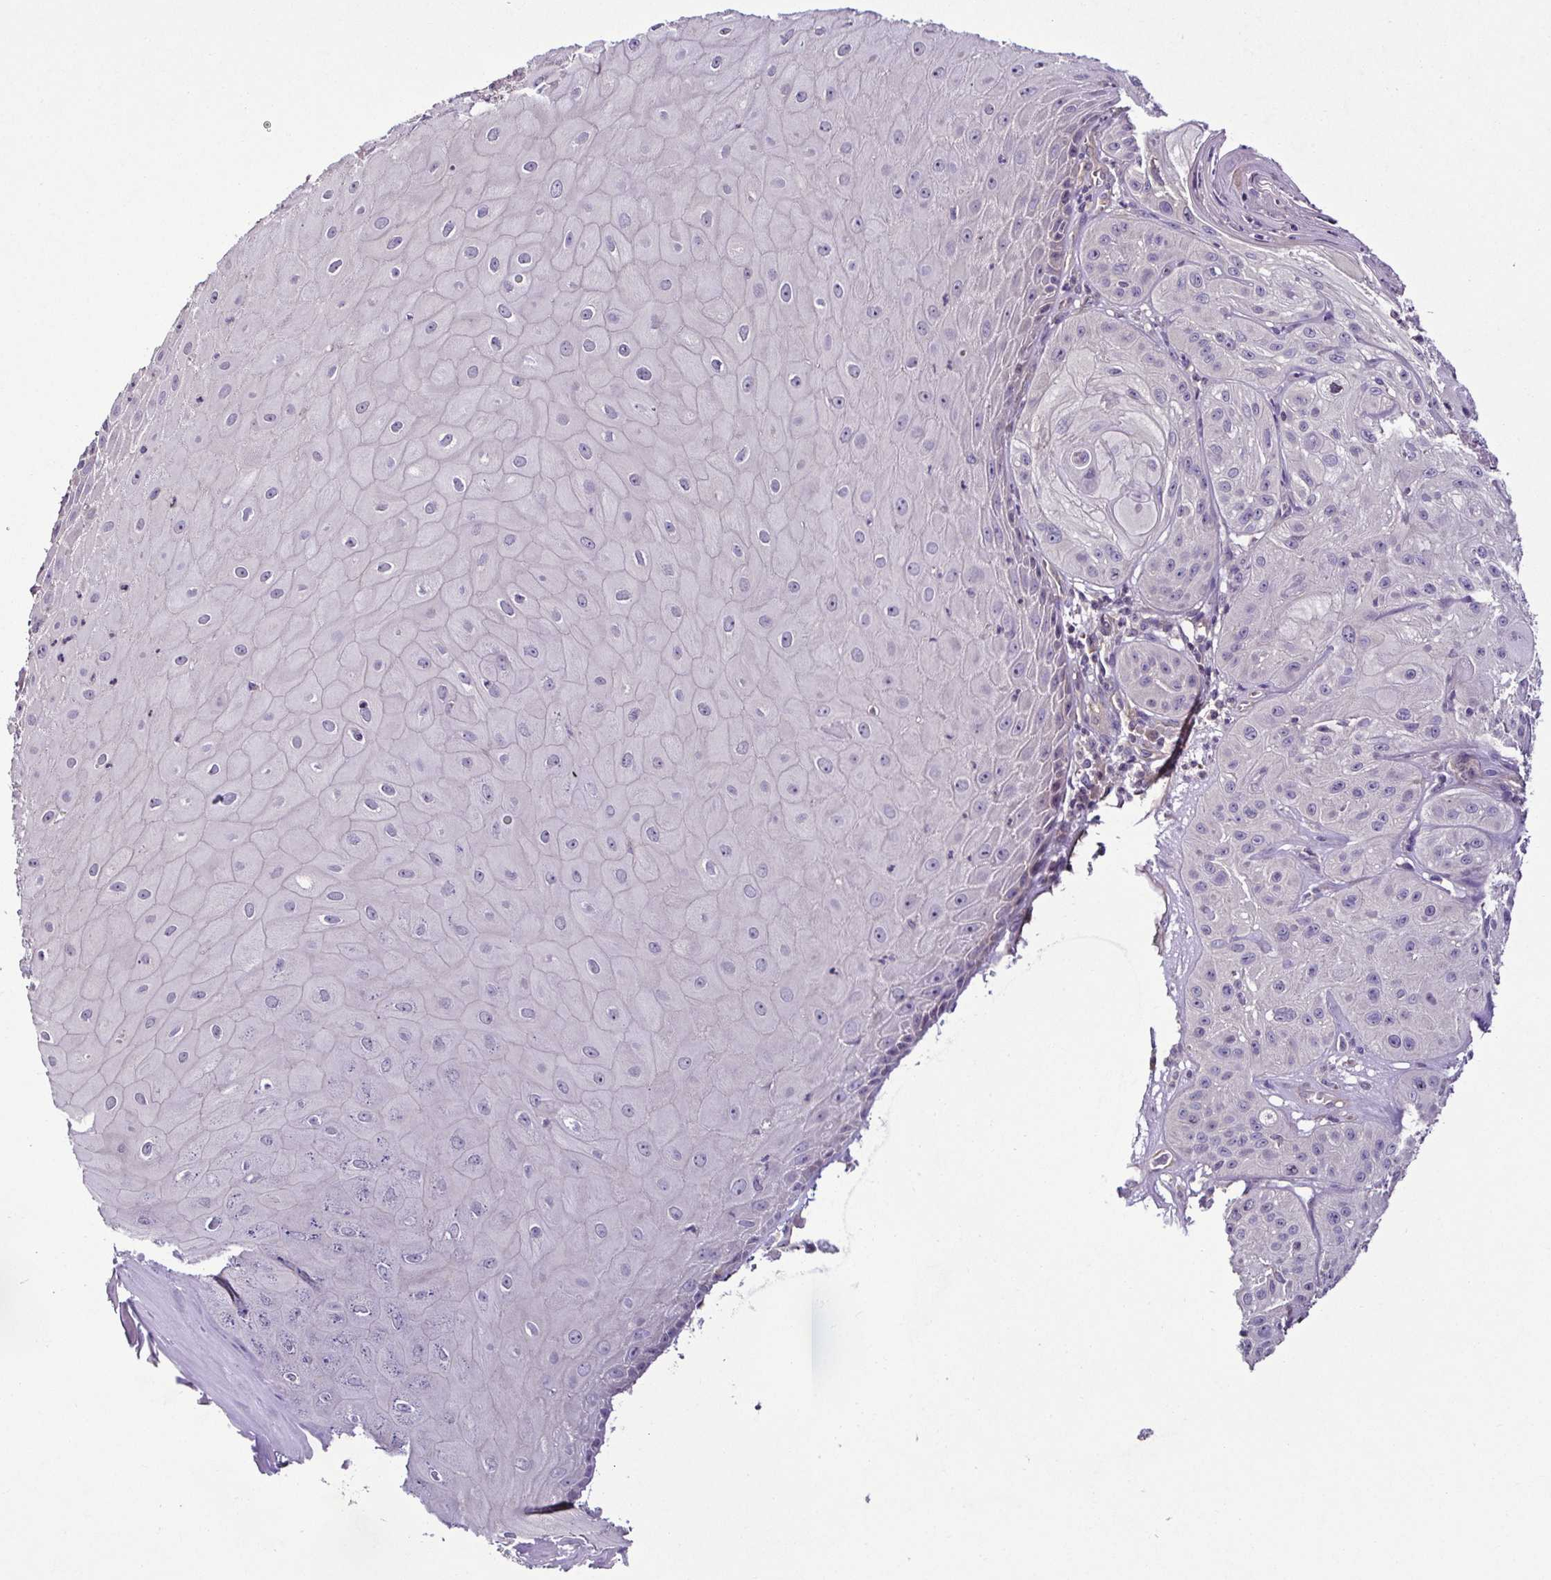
{"staining": {"intensity": "negative", "quantity": "none", "location": "none"}, "tissue": "skin cancer", "cell_type": "Tumor cells", "image_type": "cancer", "snomed": [{"axis": "morphology", "description": "Squamous cell carcinoma, NOS"}, {"axis": "topography", "description": "Skin"}], "caption": "Immunohistochemistry histopathology image of skin cancer stained for a protein (brown), which exhibits no staining in tumor cells.", "gene": "LMOD2", "patient": {"sex": "male", "age": 85}}